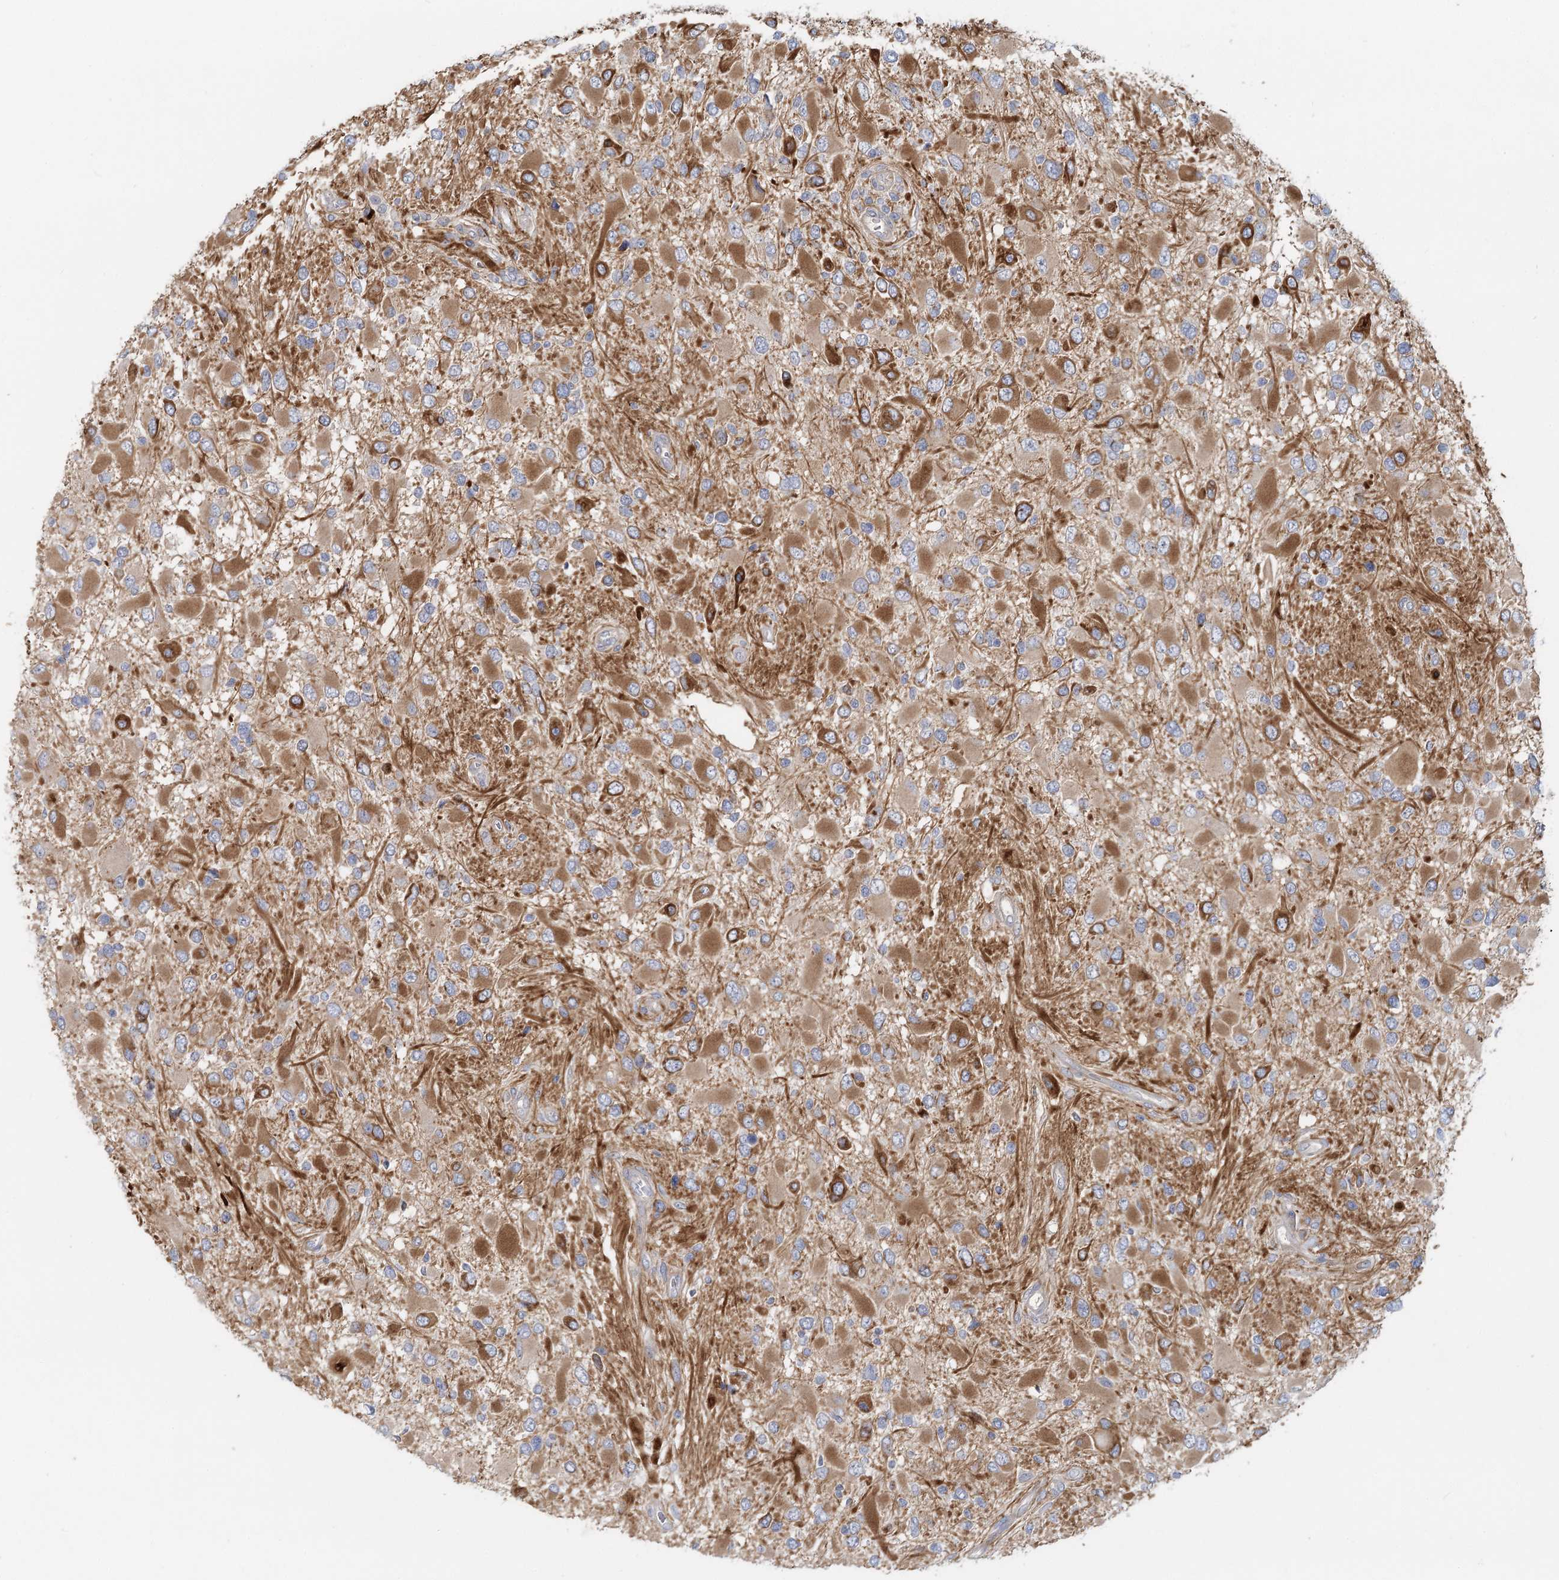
{"staining": {"intensity": "moderate", "quantity": ">75%", "location": "cytoplasmic/membranous"}, "tissue": "glioma", "cell_type": "Tumor cells", "image_type": "cancer", "snomed": [{"axis": "morphology", "description": "Glioma, malignant, High grade"}, {"axis": "topography", "description": "Brain"}], "caption": "The immunohistochemical stain shows moderate cytoplasmic/membranous positivity in tumor cells of malignant glioma (high-grade) tissue.", "gene": "DNMBP", "patient": {"sex": "male", "age": 53}}